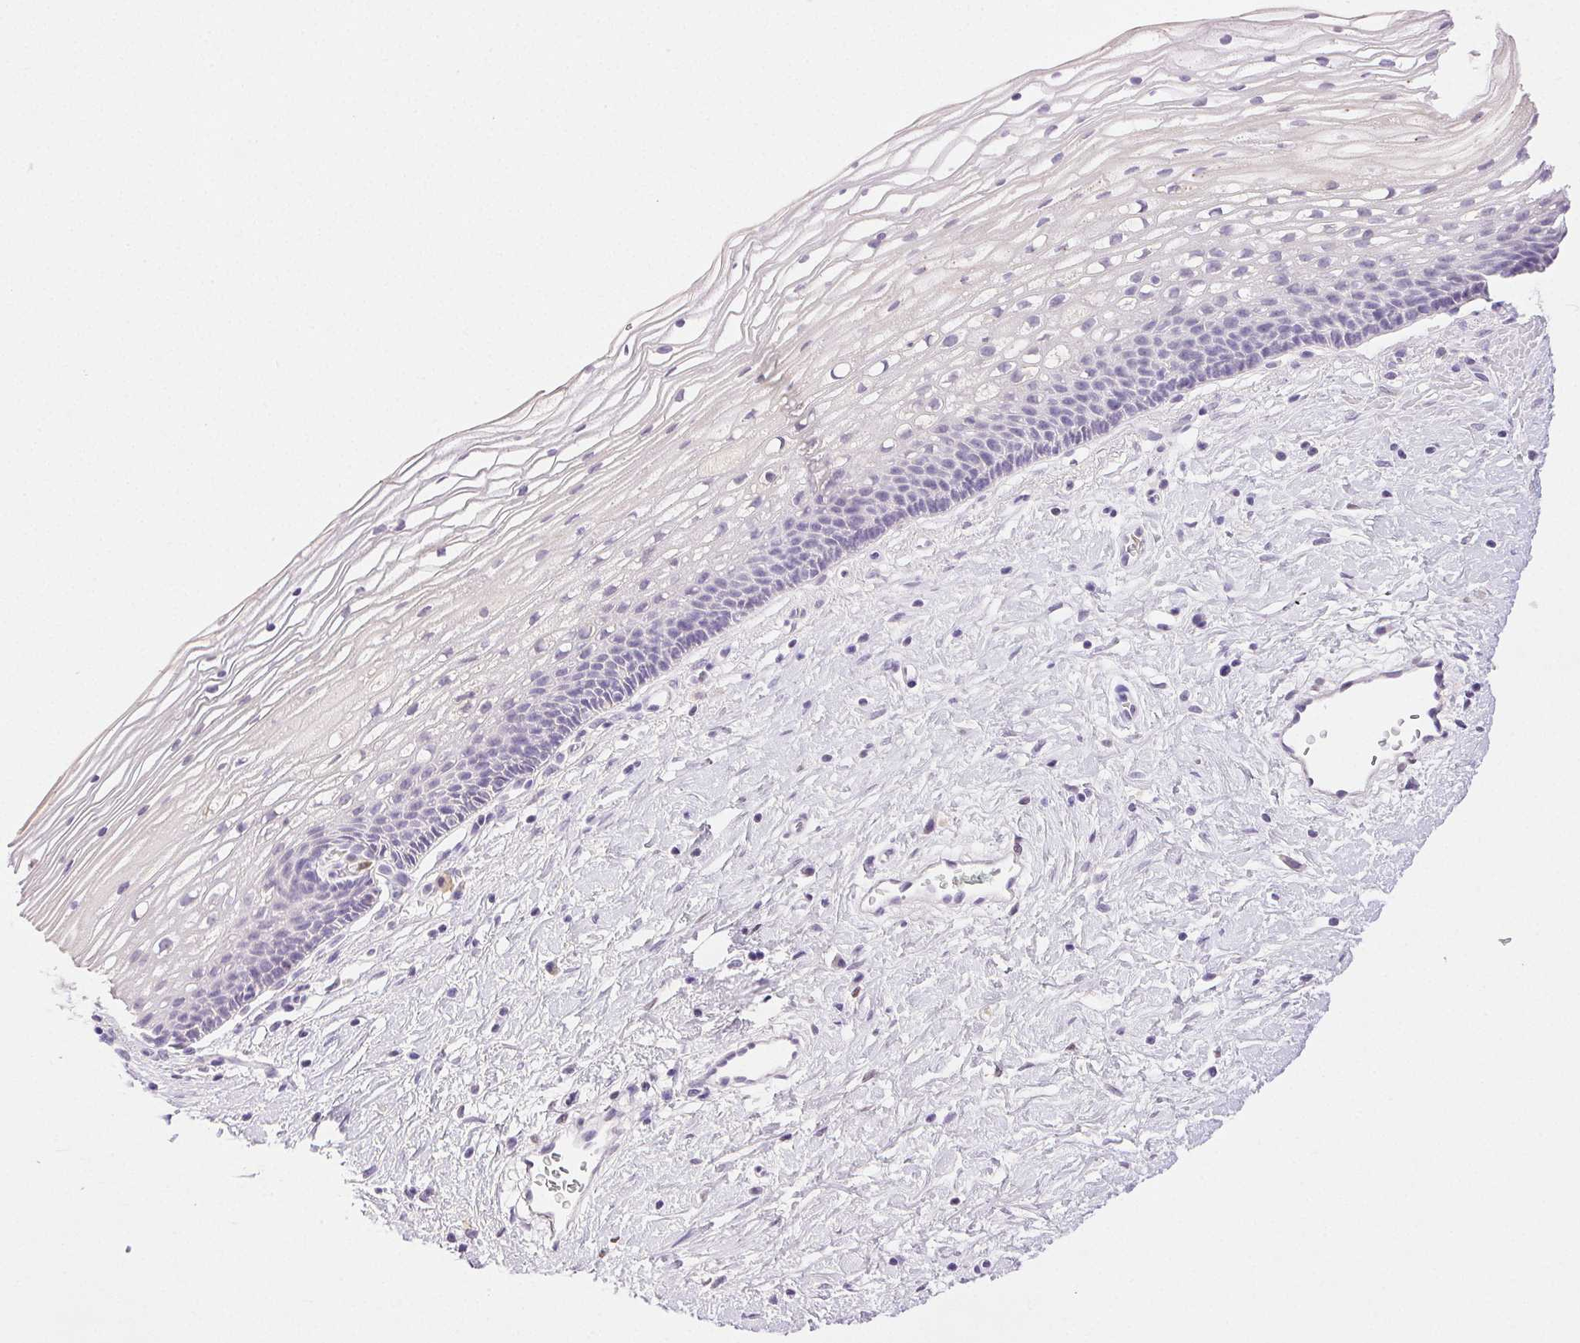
{"staining": {"intensity": "weak", "quantity": "<25%", "location": "nuclear"}, "tissue": "cervix", "cell_type": "Glandular cells", "image_type": "normal", "snomed": [{"axis": "morphology", "description": "Normal tissue, NOS"}, {"axis": "topography", "description": "Cervix"}], "caption": "Human cervix stained for a protein using immunohistochemistry (IHC) displays no expression in glandular cells.", "gene": "EMX2", "patient": {"sex": "female", "age": 34}}